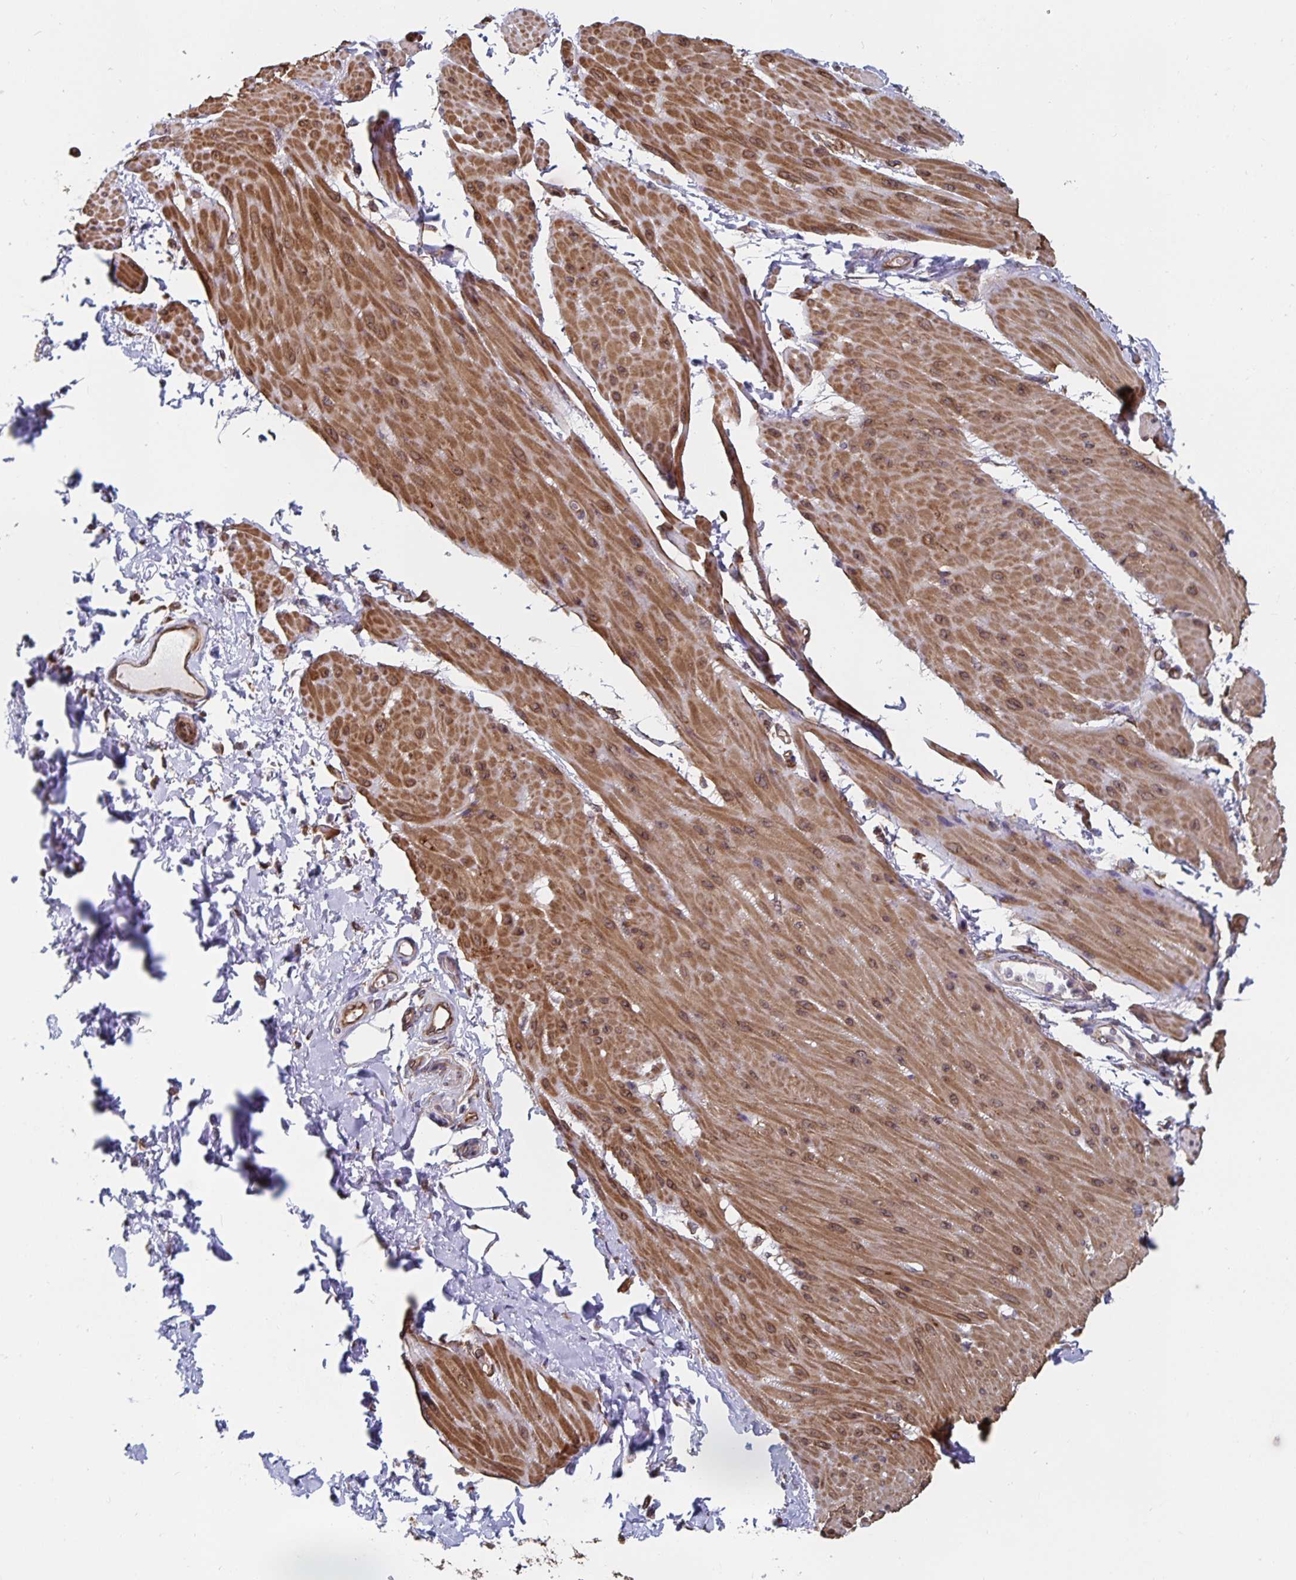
{"staining": {"intensity": "negative", "quantity": "none", "location": "none"}, "tissue": "adipose tissue", "cell_type": "Adipocytes", "image_type": "normal", "snomed": [{"axis": "morphology", "description": "Normal tissue, NOS"}, {"axis": "topography", "description": "Urinary bladder"}, {"axis": "topography", "description": "Peripheral nerve tissue"}], "caption": "Adipocytes are negative for brown protein staining in normal adipose tissue. The staining is performed using DAB brown chromogen with nuclei counter-stained in using hematoxylin.", "gene": "BCAP29", "patient": {"sex": "female", "age": 60}}